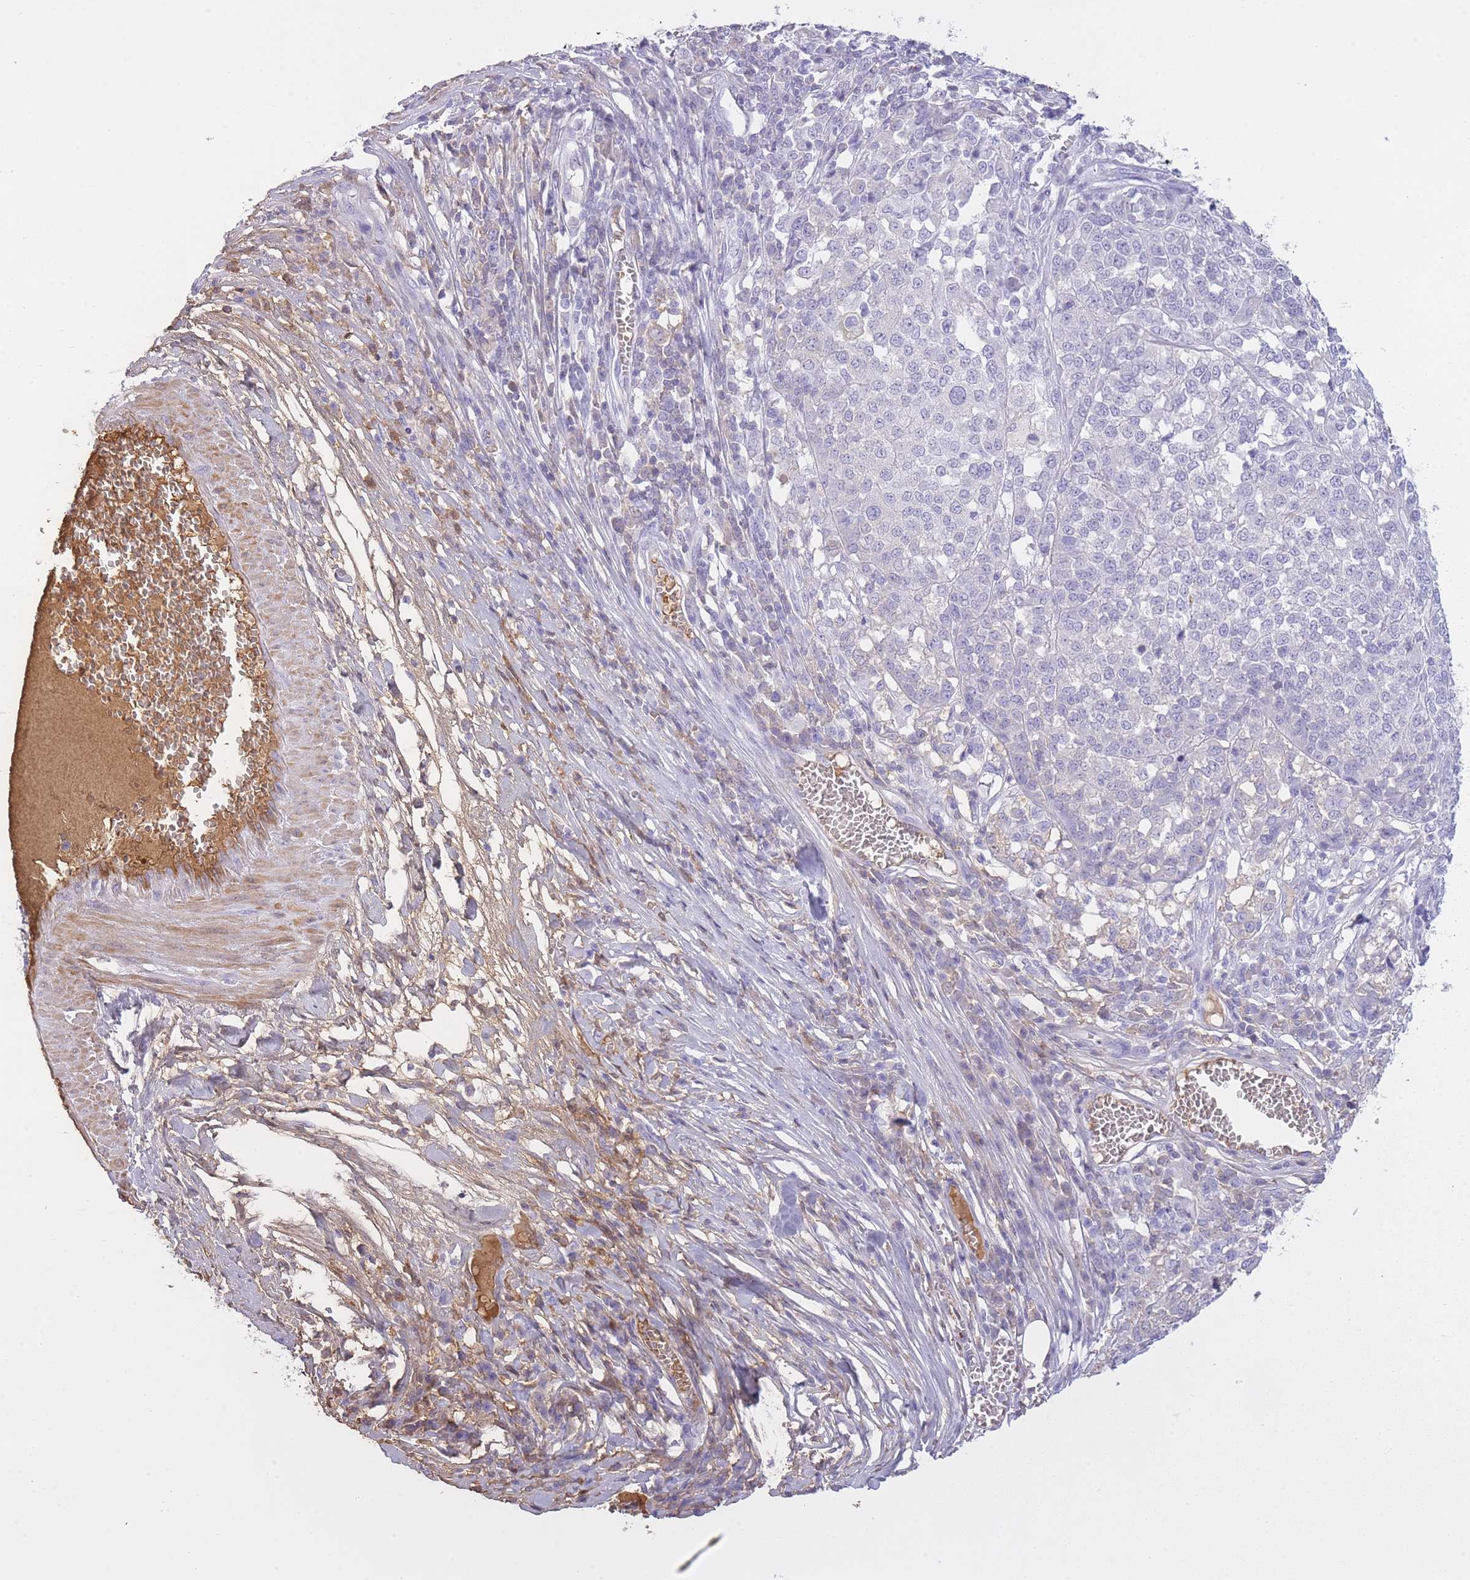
{"staining": {"intensity": "negative", "quantity": "none", "location": "none"}, "tissue": "melanoma", "cell_type": "Tumor cells", "image_type": "cancer", "snomed": [{"axis": "morphology", "description": "Malignant melanoma, Metastatic site"}, {"axis": "topography", "description": "Lymph node"}], "caption": "This is an immunohistochemistry histopathology image of human melanoma. There is no staining in tumor cells.", "gene": "AP3S2", "patient": {"sex": "male", "age": 44}}